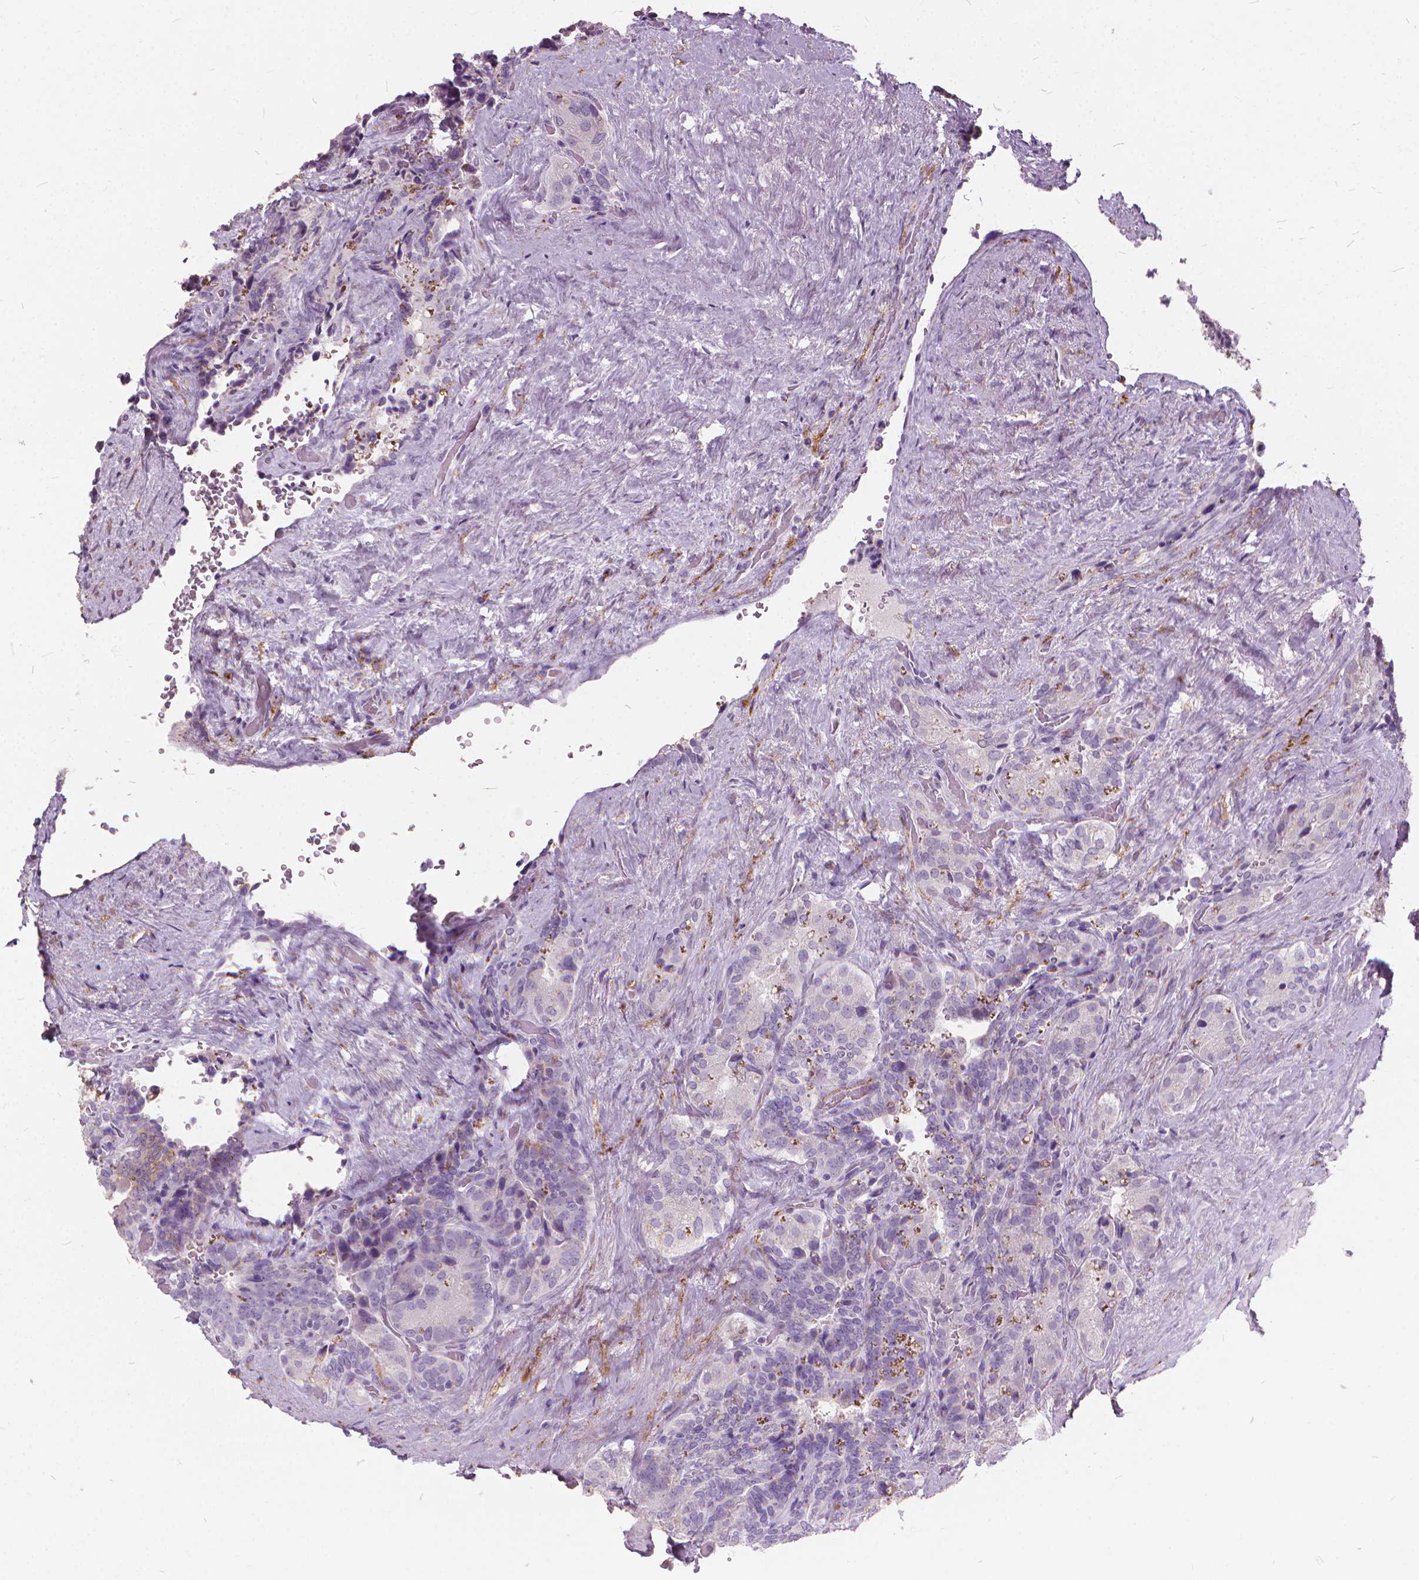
{"staining": {"intensity": "negative", "quantity": "none", "location": "none"}, "tissue": "seminal vesicle", "cell_type": "Glandular cells", "image_type": "normal", "snomed": [{"axis": "morphology", "description": "Normal tissue, NOS"}, {"axis": "topography", "description": "Seminal veicle"}], "caption": "DAB (3,3'-diaminobenzidine) immunohistochemical staining of benign seminal vesicle reveals no significant positivity in glandular cells.", "gene": "DNM1", "patient": {"sex": "male", "age": 69}}